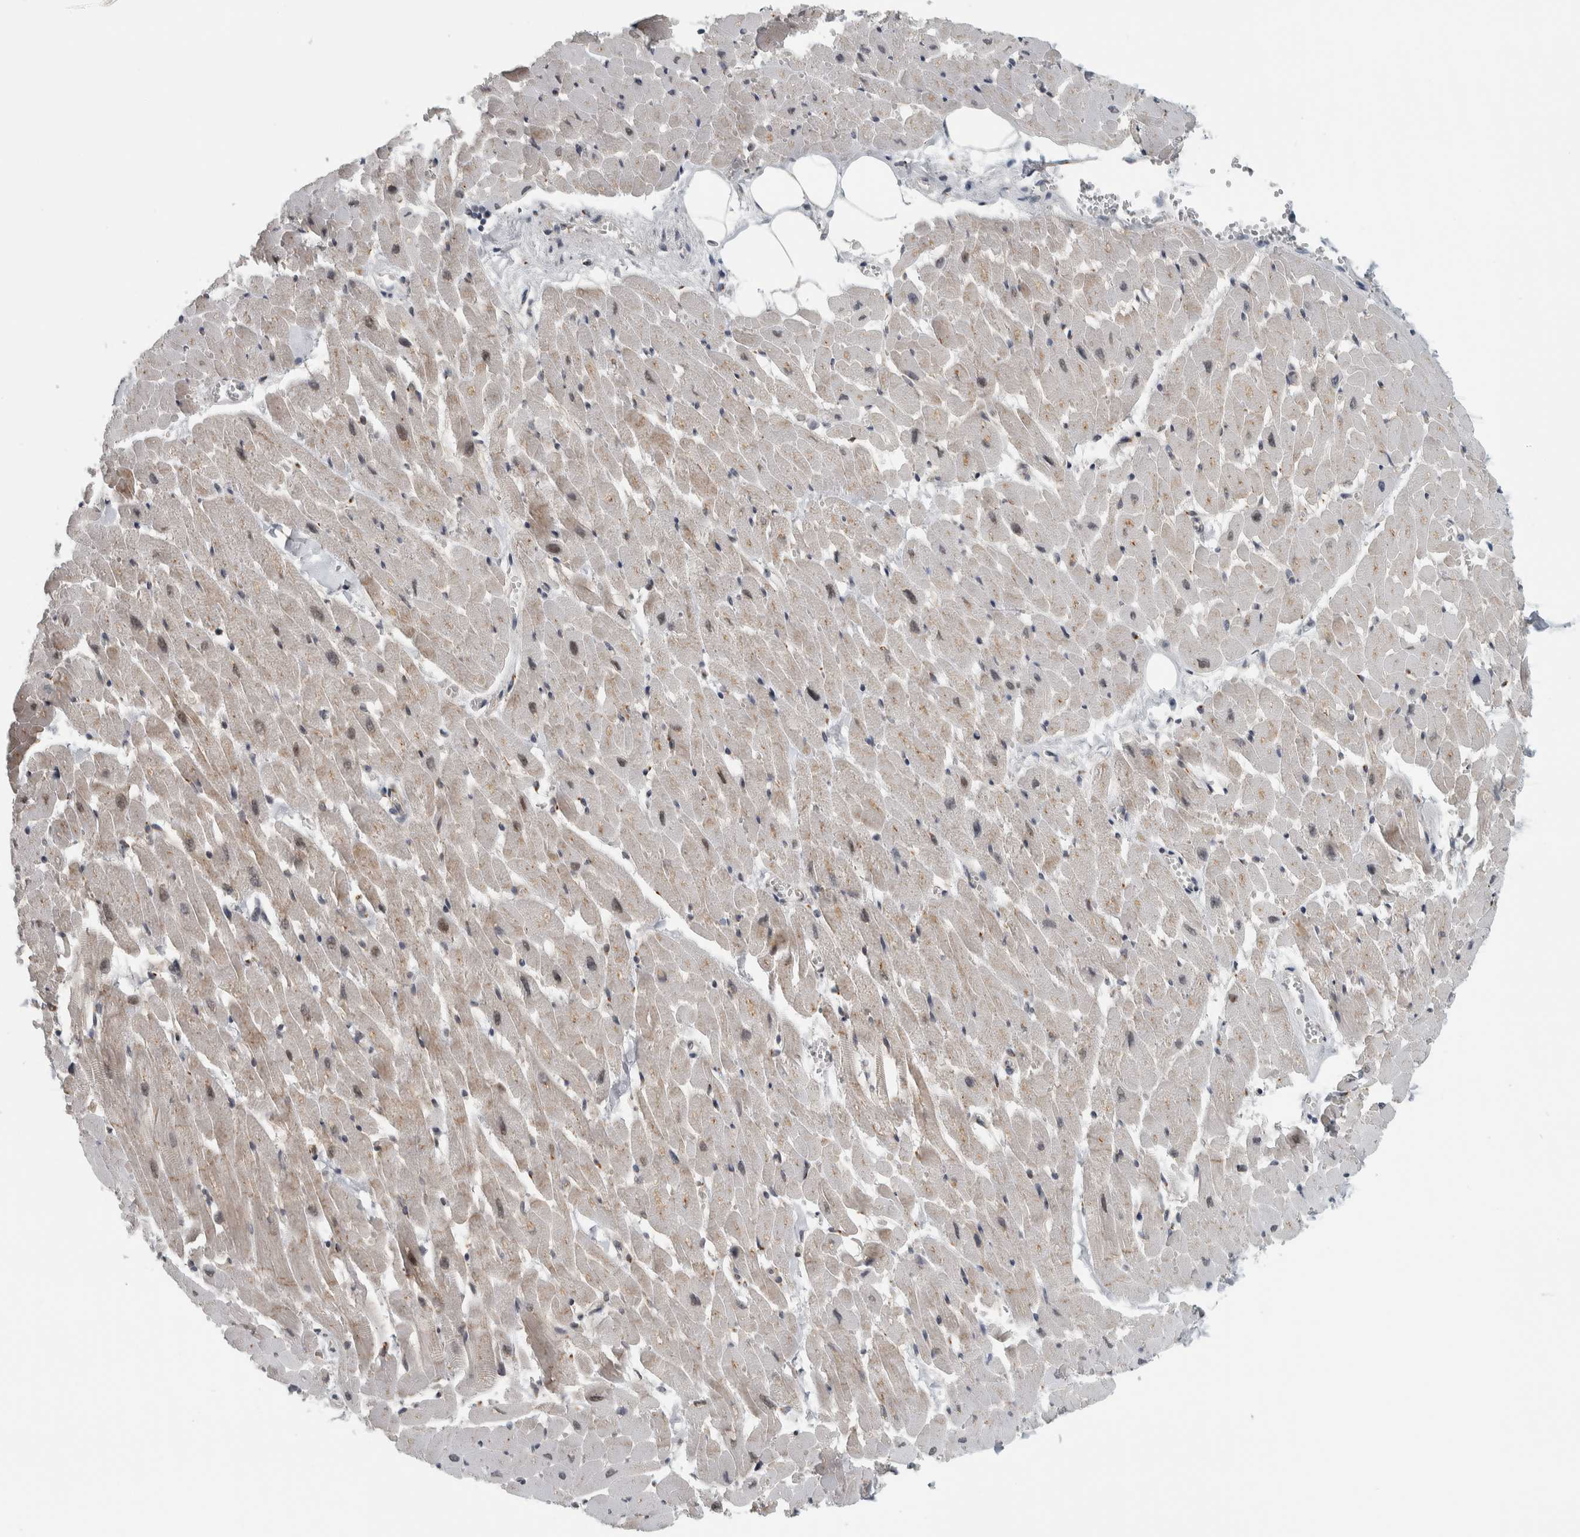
{"staining": {"intensity": "weak", "quantity": ">75%", "location": "cytoplasmic/membranous"}, "tissue": "heart muscle", "cell_type": "Cardiomyocytes", "image_type": "normal", "snomed": [{"axis": "morphology", "description": "Normal tissue, NOS"}, {"axis": "topography", "description": "Heart"}], "caption": "Heart muscle stained for a protein (brown) exhibits weak cytoplasmic/membranous positive staining in about >75% of cardiomyocytes.", "gene": "ZMYND8", "patient": {"sex": "female", "age": 19}}